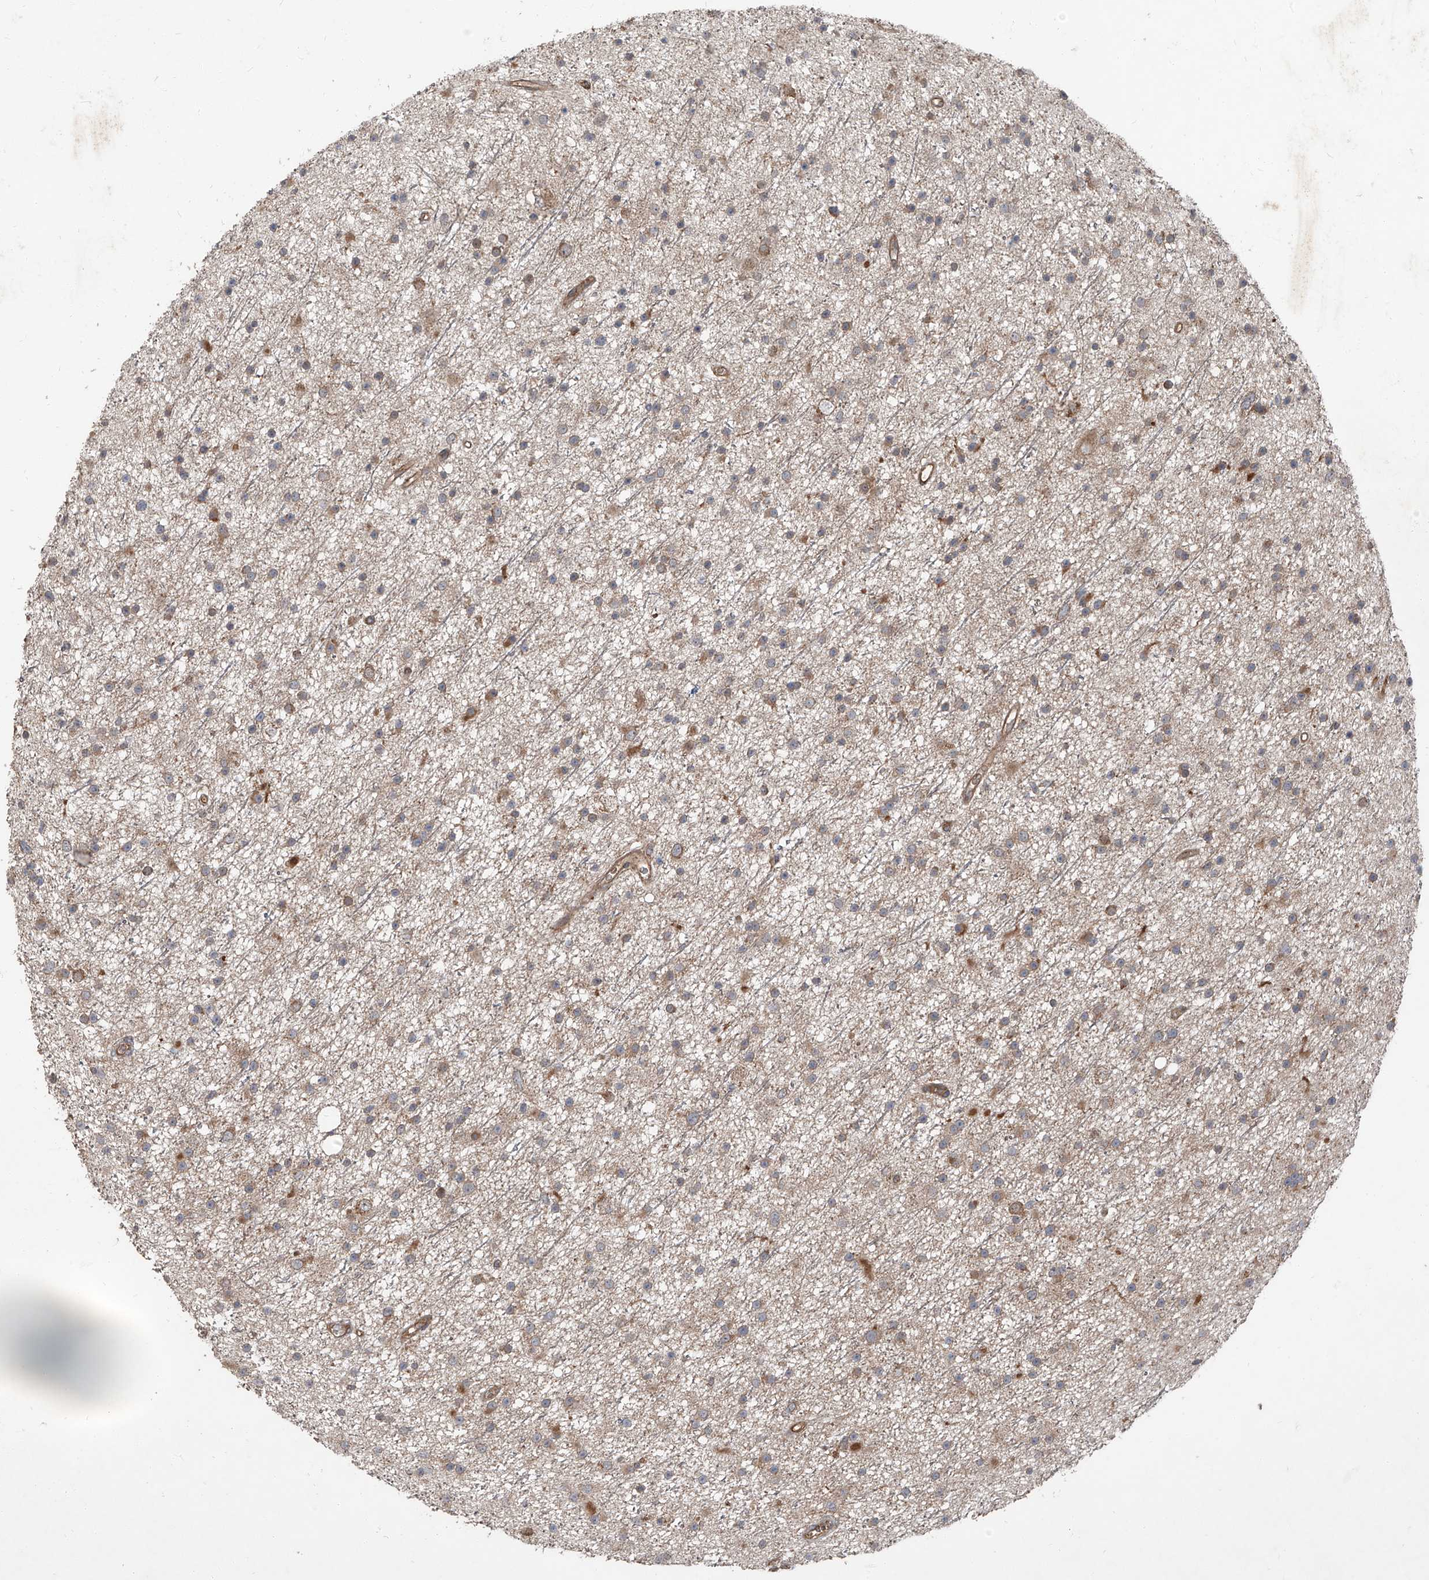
{"staining": {"intensity": "weak", "quantity": "25%-75%", "location": "cytoplasmic/membranous"}, "tissue": "glioma", "cell_type": "Tumor cells", "image_type": "cancer", "snomed": [{"axis": "morphology", "description": "Glioma, malignant, Low grade"}, {"axis": "topography", "description": "Cerebral cortex"}], "caption": "Protein expression analysis of human glioma reveals weak cytoplasmic/membranous staining in approximately 25%-75% of tumor cells.", "gene": "CCN1", "patient": {"sex": "female", "age": 39}}